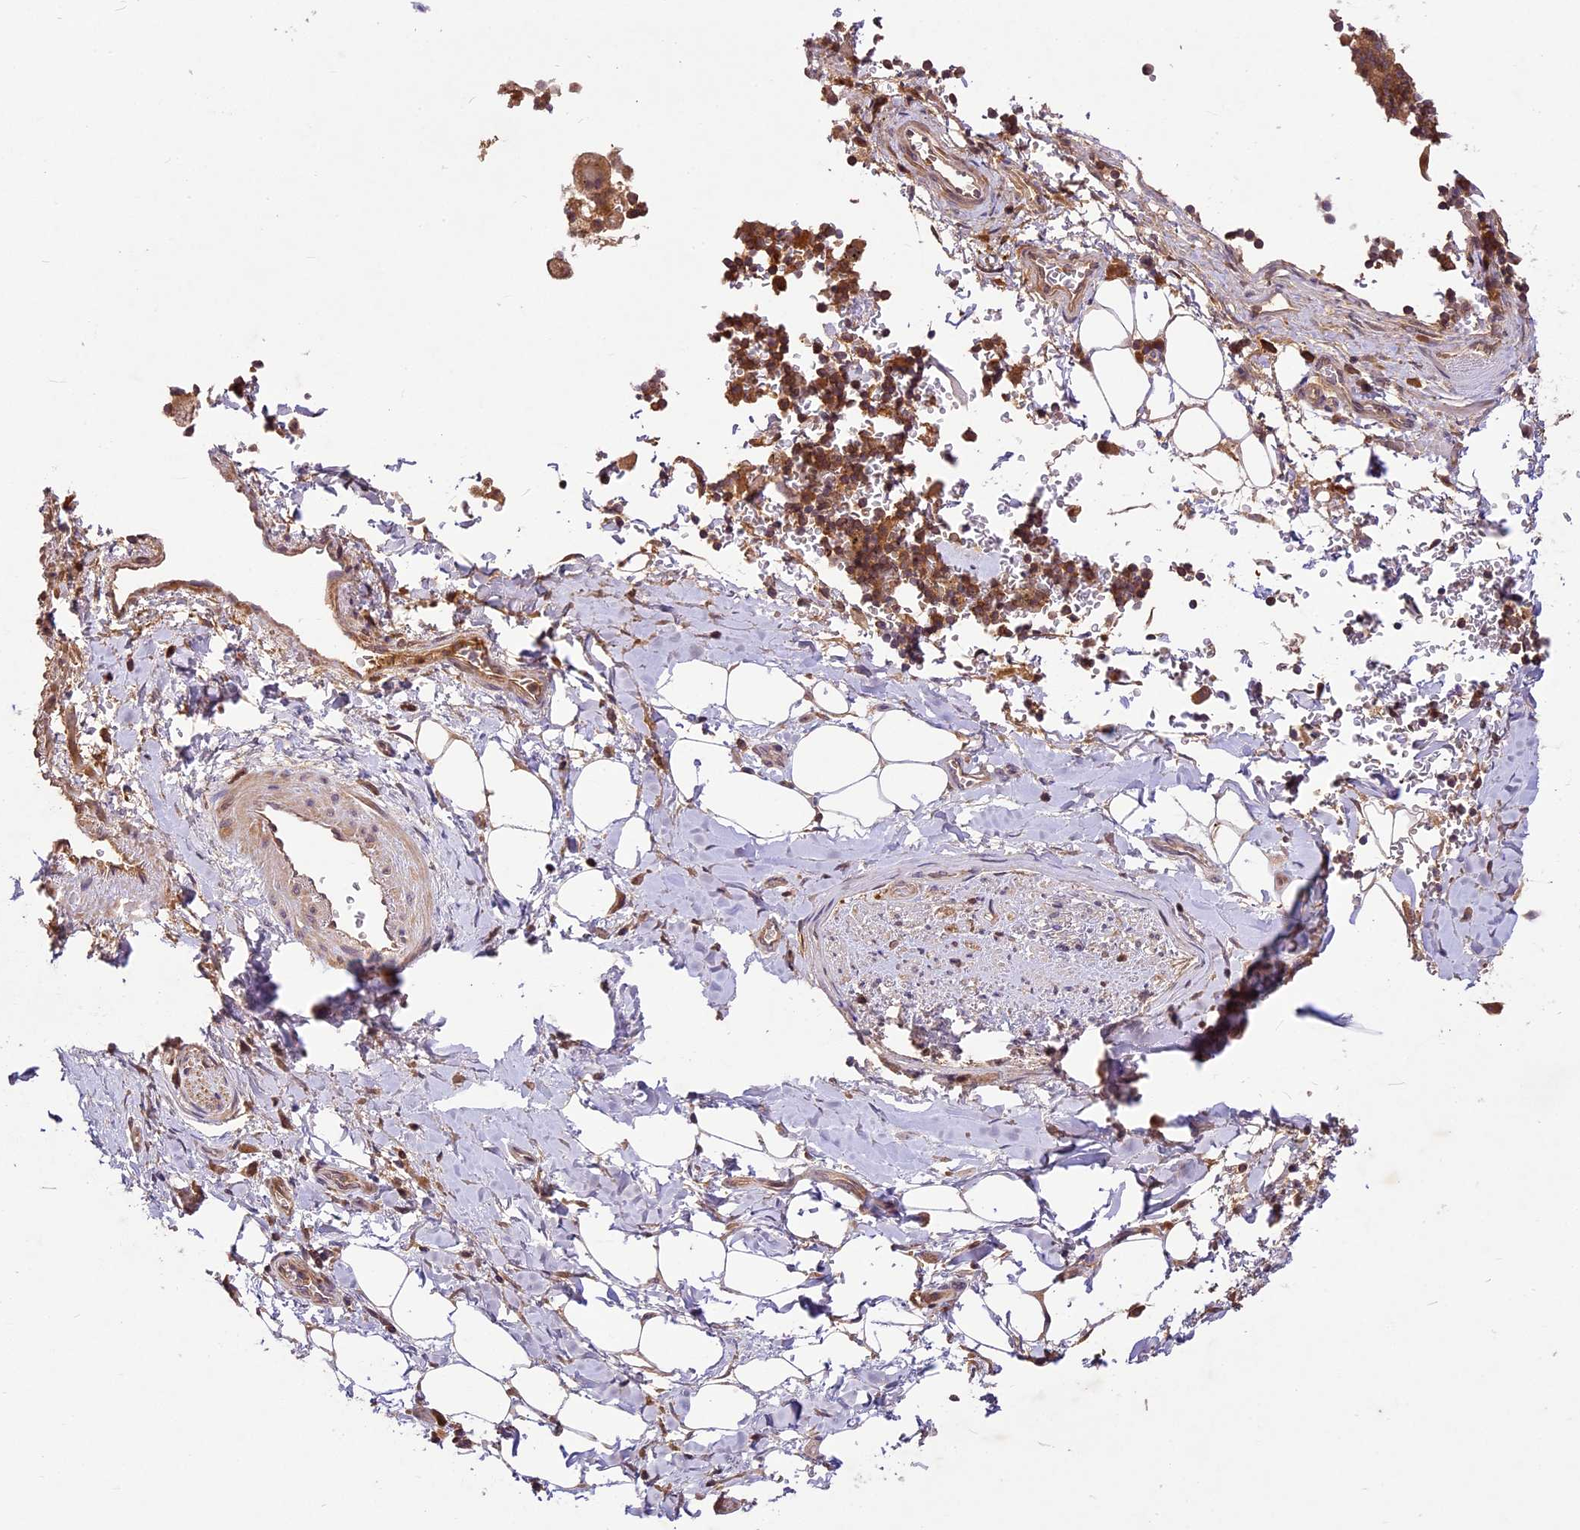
{"staining": {"intensity": "weak", "quantity": ">75%", "location": "nuclear"}, "tissue": "adipose tissue", "cell_type": "Adipocytes", "image_type": "normal", "snomed": [{"axis": "morphology", "description": "Normal tissue, NOS"}, {"axis": "topography", "description": "Lymph node"}, {"axis": "topography", "description": "Cartilage tissue"}, {"axis": "topography", "description": "Bronchus"}], "caption": "Brown immunohistochemical staining in benign adipose tissue demonstrates weak nuclear positivity in about >75% of adipocytes.", "gene": "ATP10A", "patient": {"sex": "male", "age": 63}}